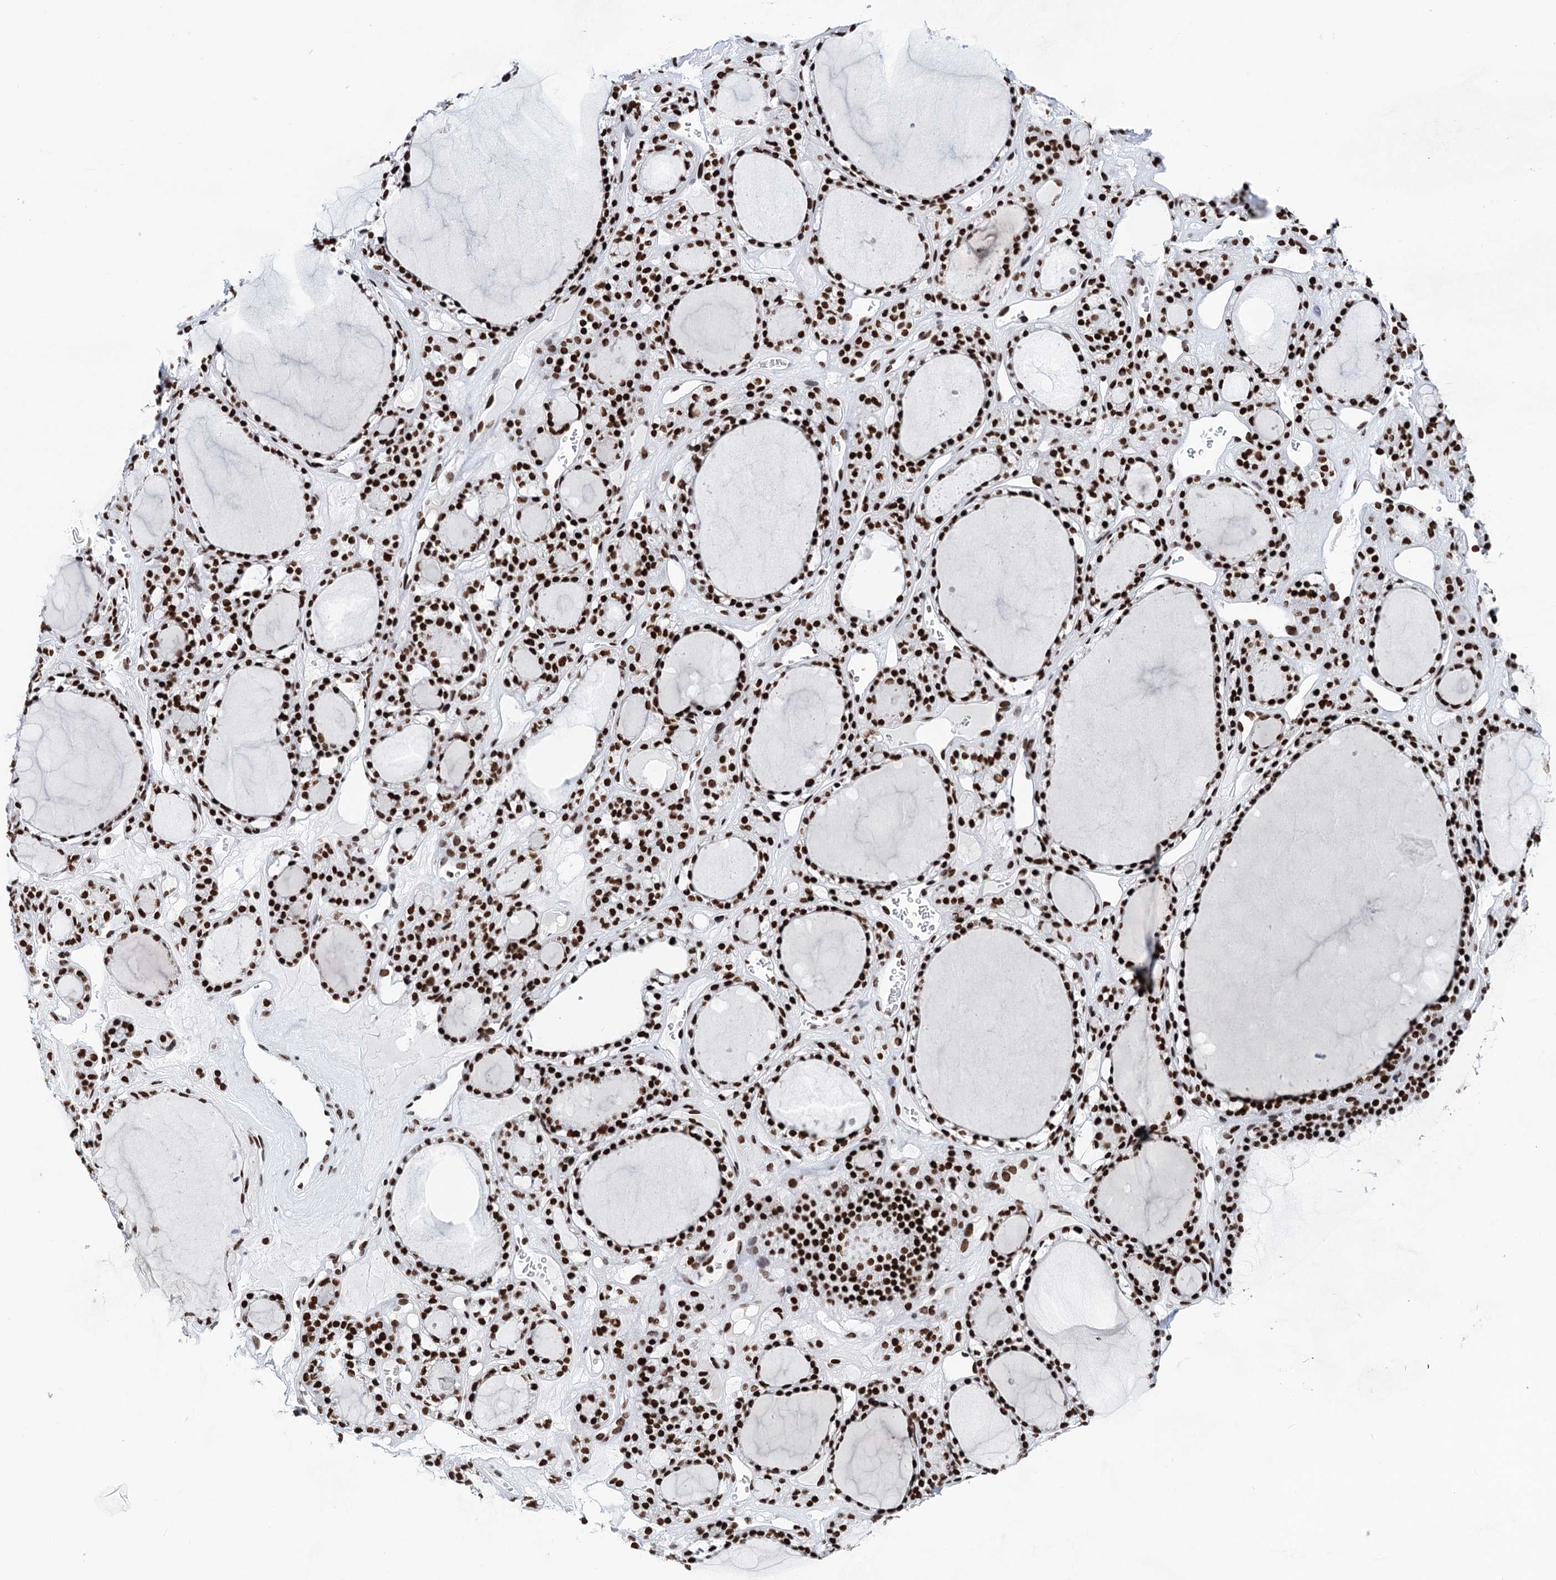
{"staining": {"intensity": "strong", "quantity": ">75%", "location": "nuclear"}, "tissue": "thyroid gland", "cell_type": "Glandular cells", "image_type": "normal", "snomed": [{"axis": "morphology", "description": "Normal tissue, NOS"}, {"axis": "topography", "description": "Thyroid gland"}], "caption": "Protein expression analysis of benign human thyroid gland reveals strong nuclear staining in approximately >75% of glandular cells. The staining is performed using DAB (3,3'-diaminobenzidine) brown chromogen to label protein expression. The nuclei are counter-stained blue using hematoxylin.", "gene": "MATR3", "patient": {"sex": "female", "age": 28}}